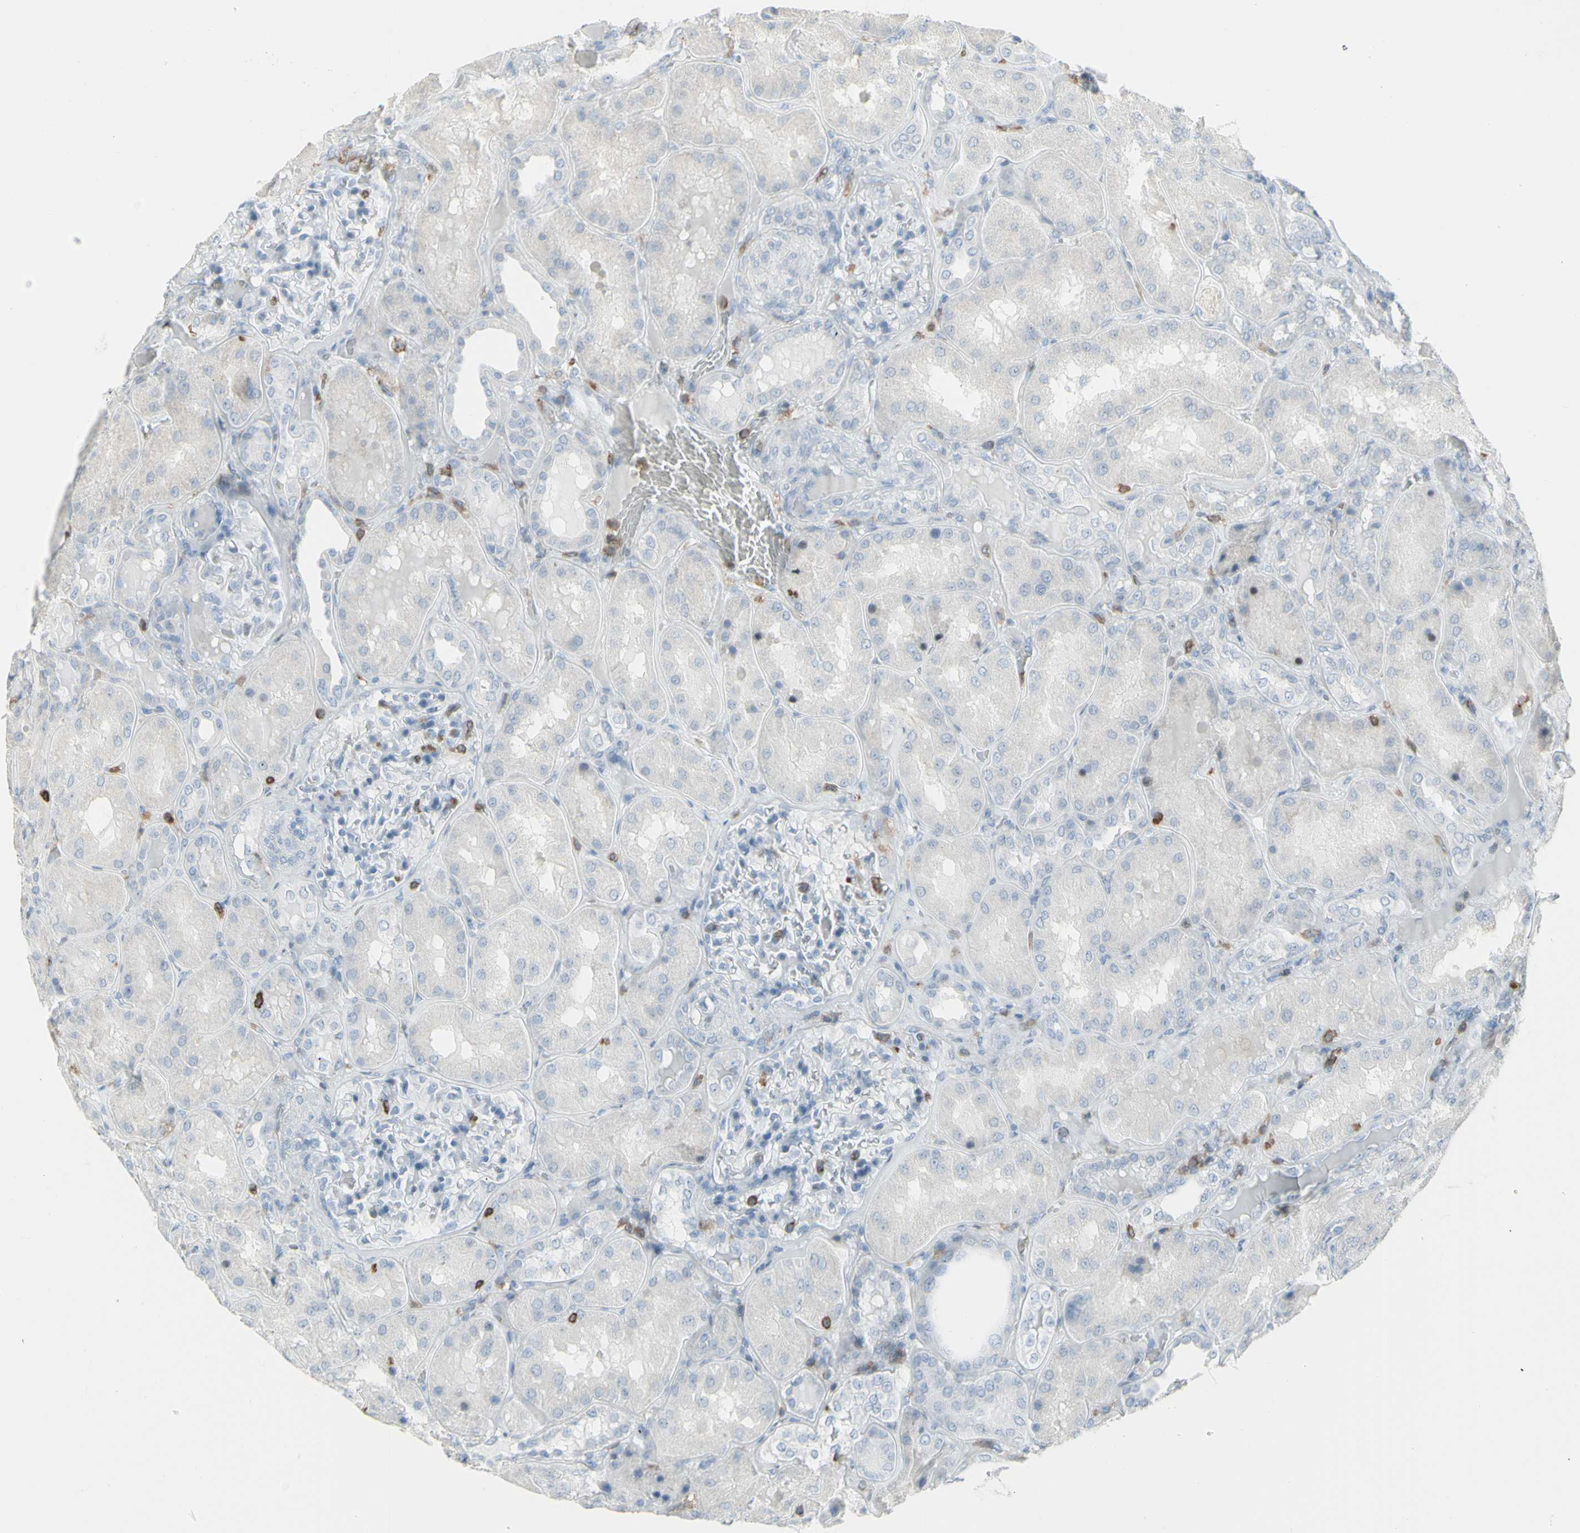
{"staining": {"intensity": "negative", "quantity": "none", "location": "none"}, "tissue": "kidney", "cell_type": "Cells in glomeruli", "image_type": "normal", "snomed": [{"axis": "morphology", "description": "Normal tissue, NOS"}, {"axis": "topography", "description": "Kidney"}], "caption": "DAB immunohistochemical staining of unremarkable kidney demonstrates no significant positivity in cells in glomeruli. Nuclei are stained in blue.", "gene": "NRG1", "patient": {"sex": "female", "age": 56}}